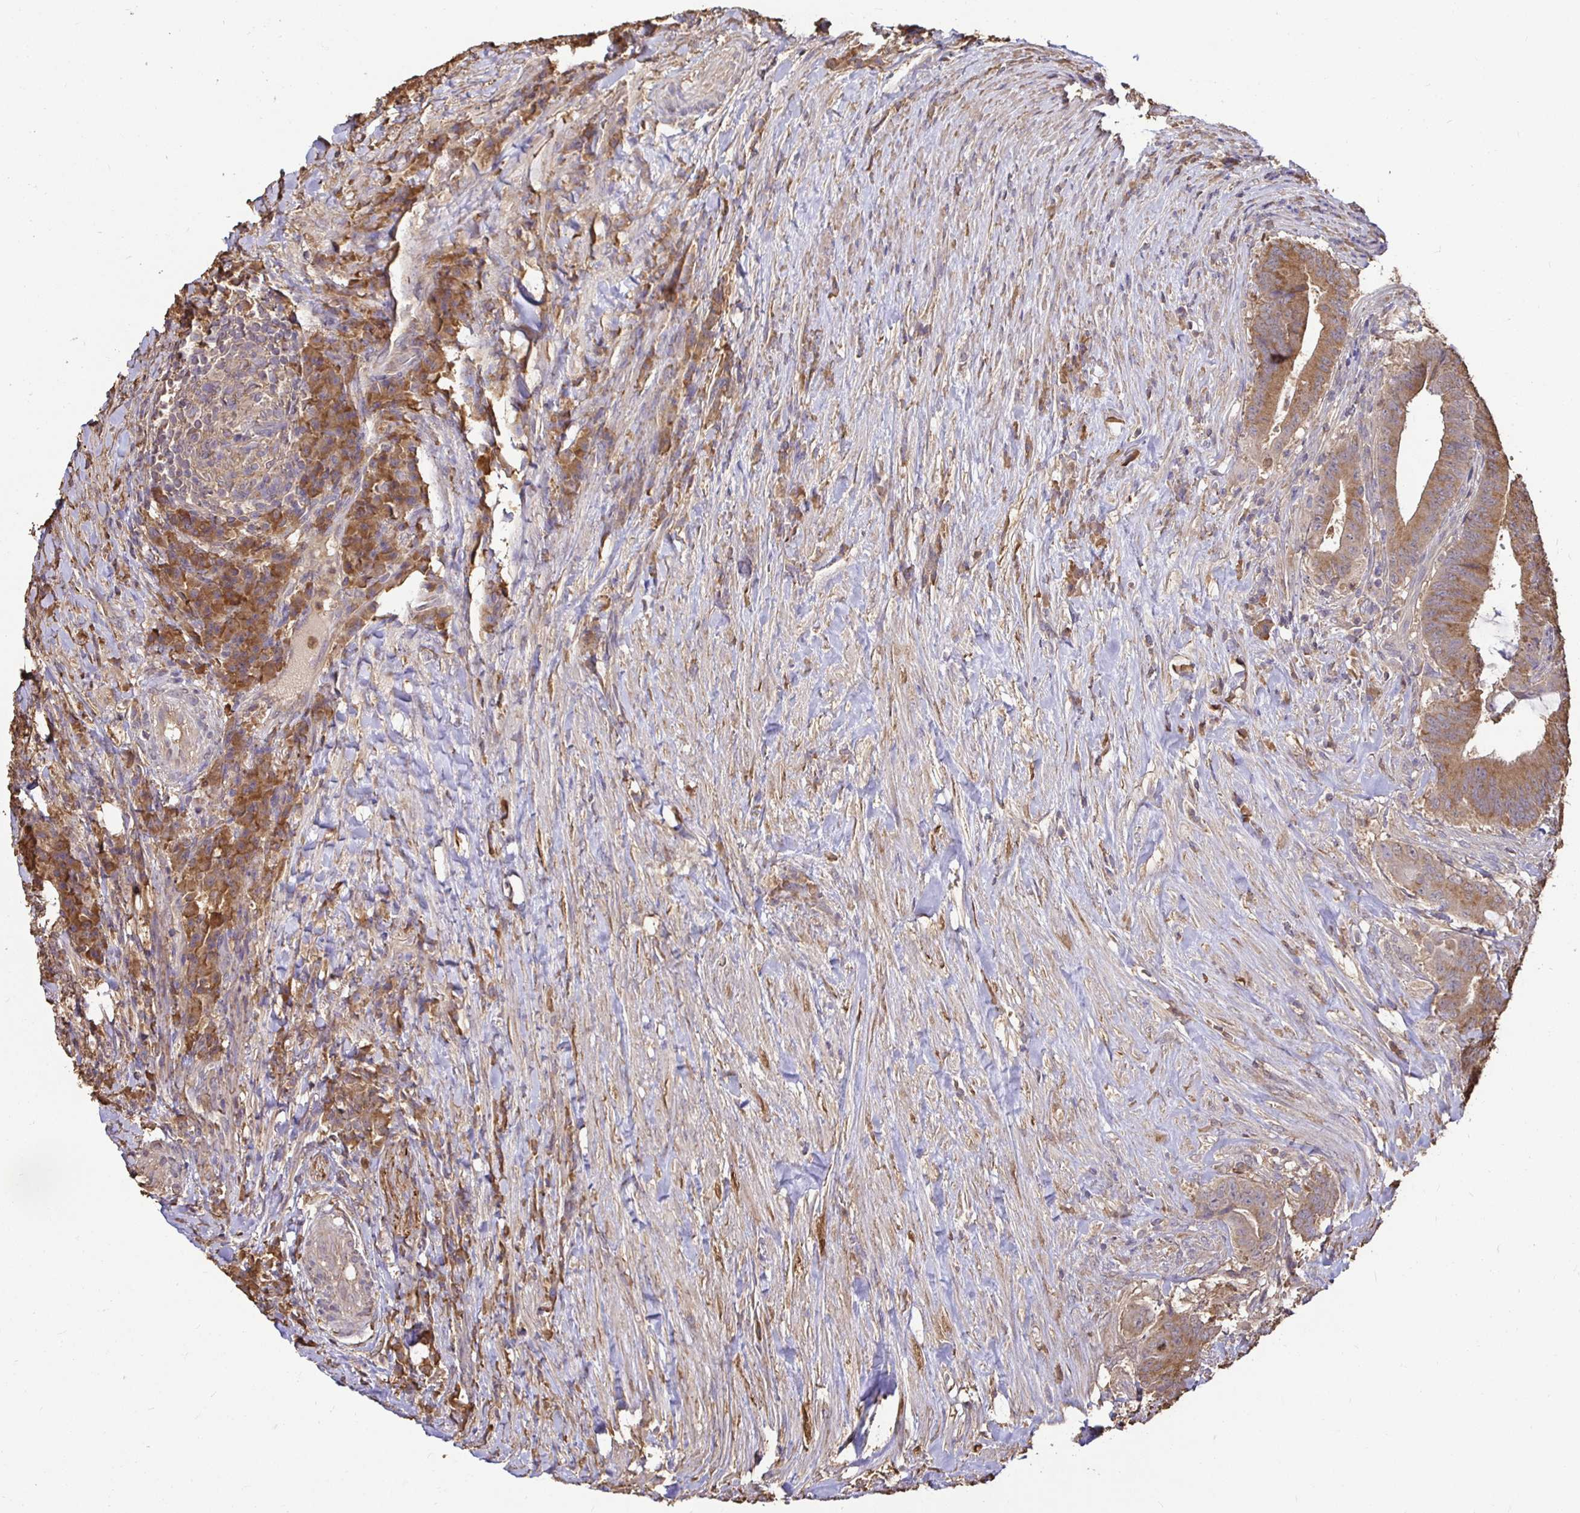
{"staining": {"intensity": "moderate", "quantity": ">75%", "location": "cytoplasmic/membranous"}, "tissue": "colorectal cancer", "cell_type": "Tumor cells", "image_type": "cancer", "snomed": [{"axis": "morphology", "description": "Adenocarcinoma, NOS"}, {"axis": "topography", "description": "Colon"}], "caption": "DAB immunohistochemical staining of colorectal adenocarcinoma reveals moderate cytoplasmic/membranous protein expression in about >75% of tumor cells.", "gene": "MAPK8IP3", "patient": {"sex": "female", "age": 43}}